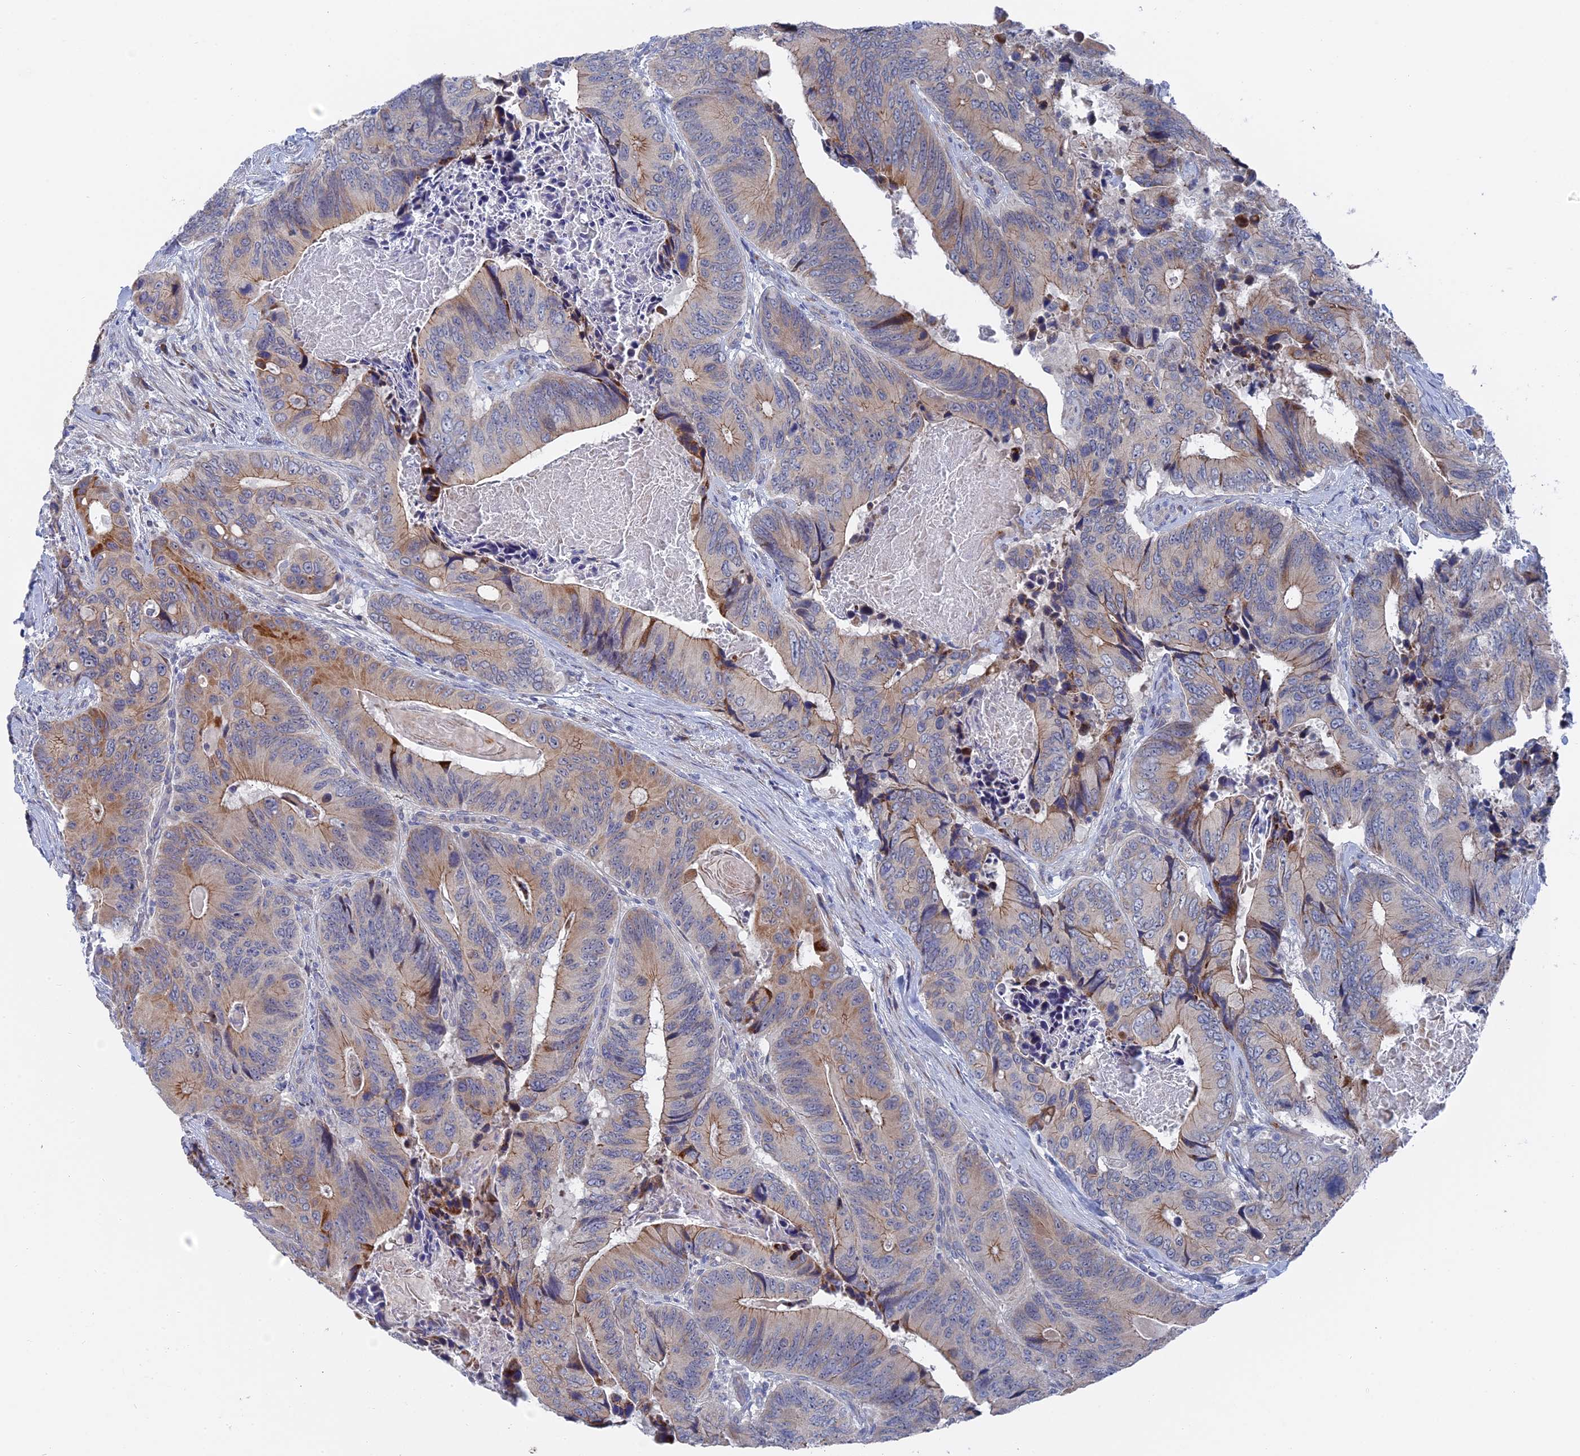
{"staining": {"intensity": "moderate", "quantity": "25%-75%", "location": "cytoplasmic/membranous"}, "tissue": "colorectal cancer", "cell_type": "Tumor cells", "image_type": "cancer", "snomed": [{"axis": "morphology", "description": "Adenocarcinoma, NOS"}, {"axis": "topography", "description": "Colon"}], "caption": "Immunohistochemistry photomicrograph of neoplastic tissue: human colorectal cancer (adenocarcinoma) stained using IHC displays medium levels of moderate protein expression localized specifically in the cytoplasmic/membranous of tumor cells, appearing as a cytoplasmic/membranous brown color.", "gene": "TMEM161A", "patient": {"sex": "male", "age": 84}}